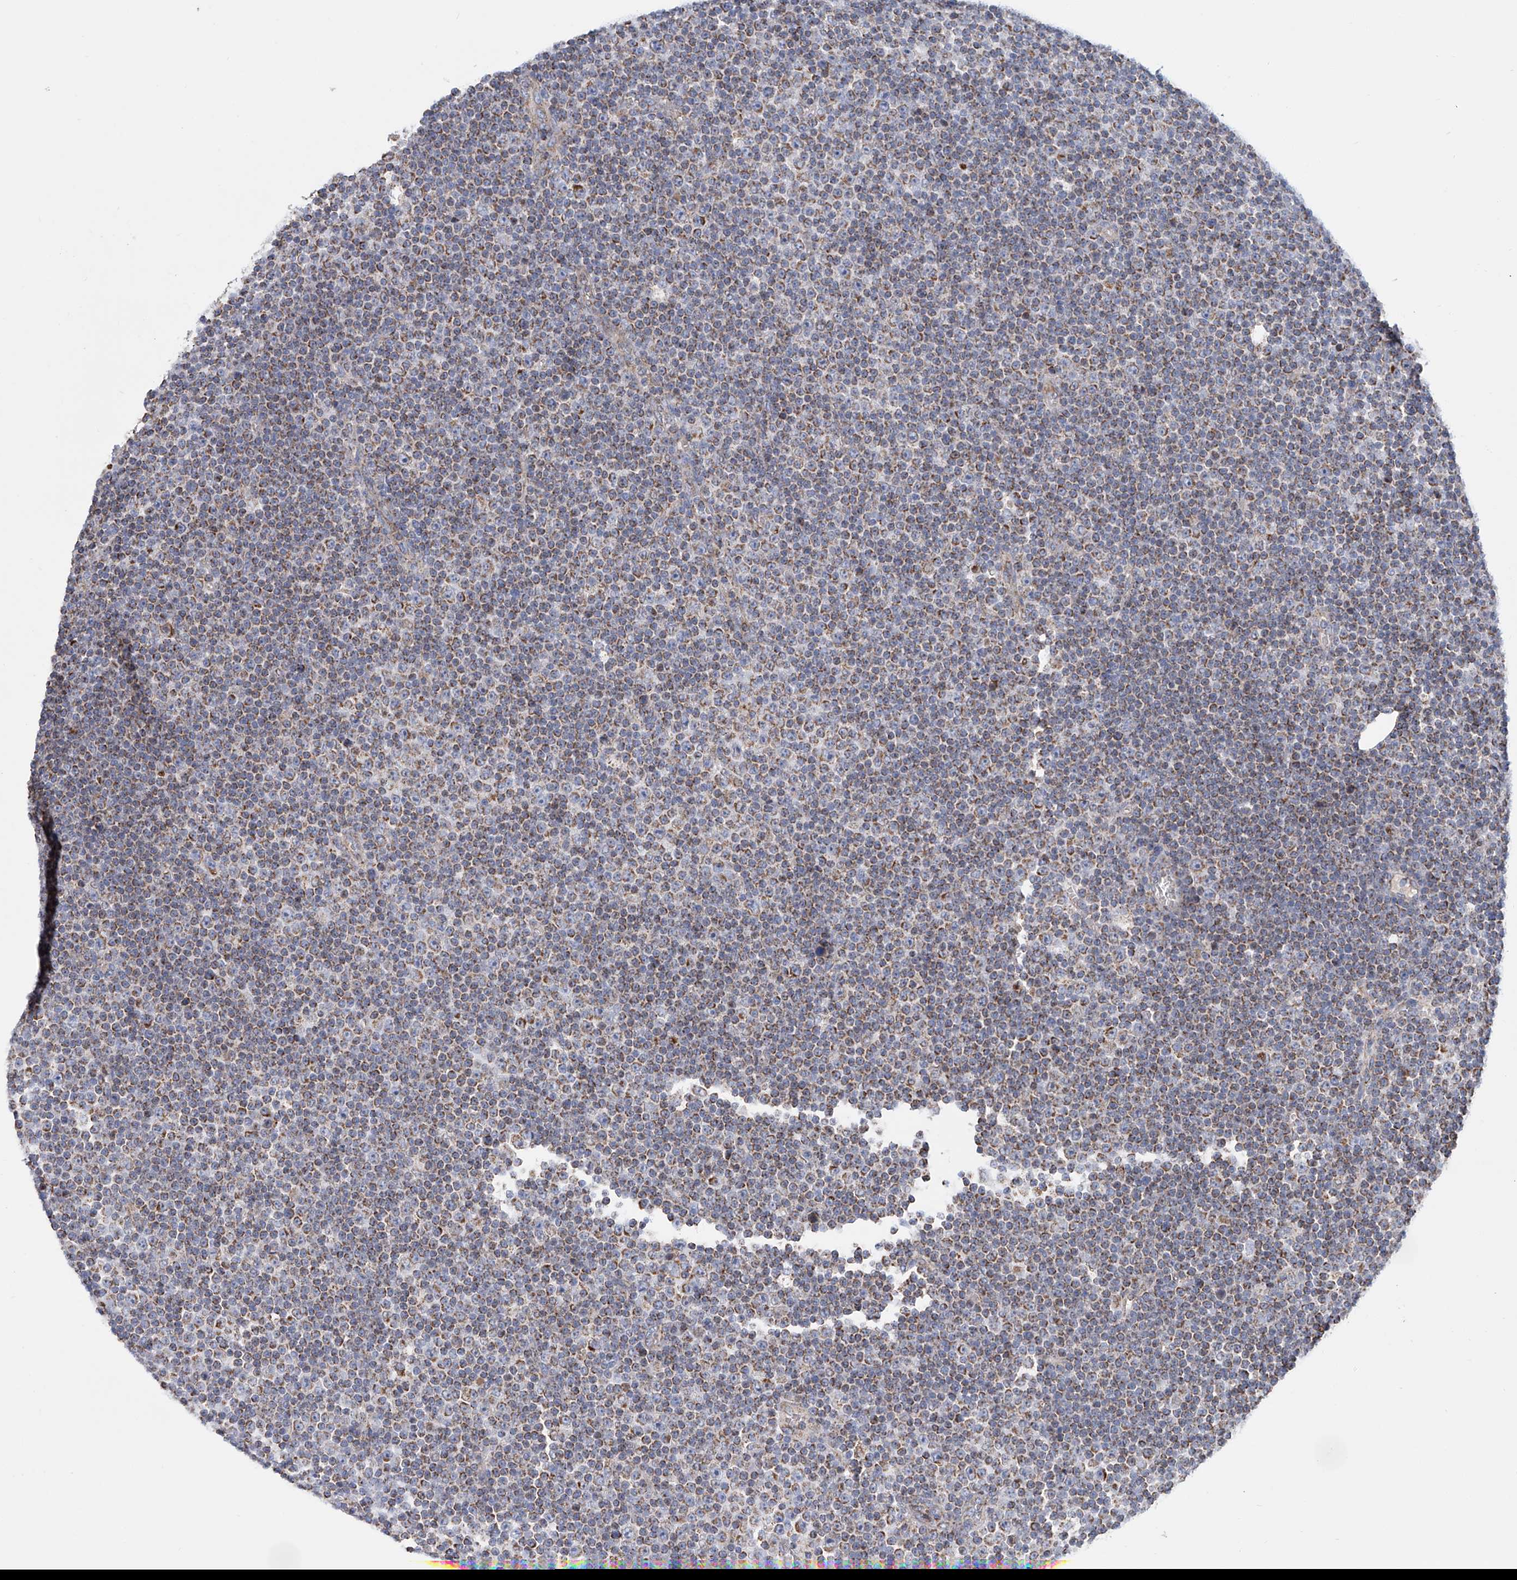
{"staining": {"intensity": "moderate", "quantity": ">75%", "location": "cytoplasmic/membranous"}, "tissue": "lymphoma", "cell_type": "Tumor cells", "image_type": "cancer", "snomed": [{"axis": "morphology", "description": "Malignant lymphoma, non-Hodgkin's type, Low grade"}, {"axis": "topography", "description": "Lymph node"}], "caption": "About >75% of tumor cells in human malignant lymphoma, non-Hodgkin's type (low-grade) exhibit moderate cytoplasmic/membranous protein staining as visualized by brown immunohistochemical staining.", "gene": "MCL1", "patient": {"sex": "female", "age": 67}}